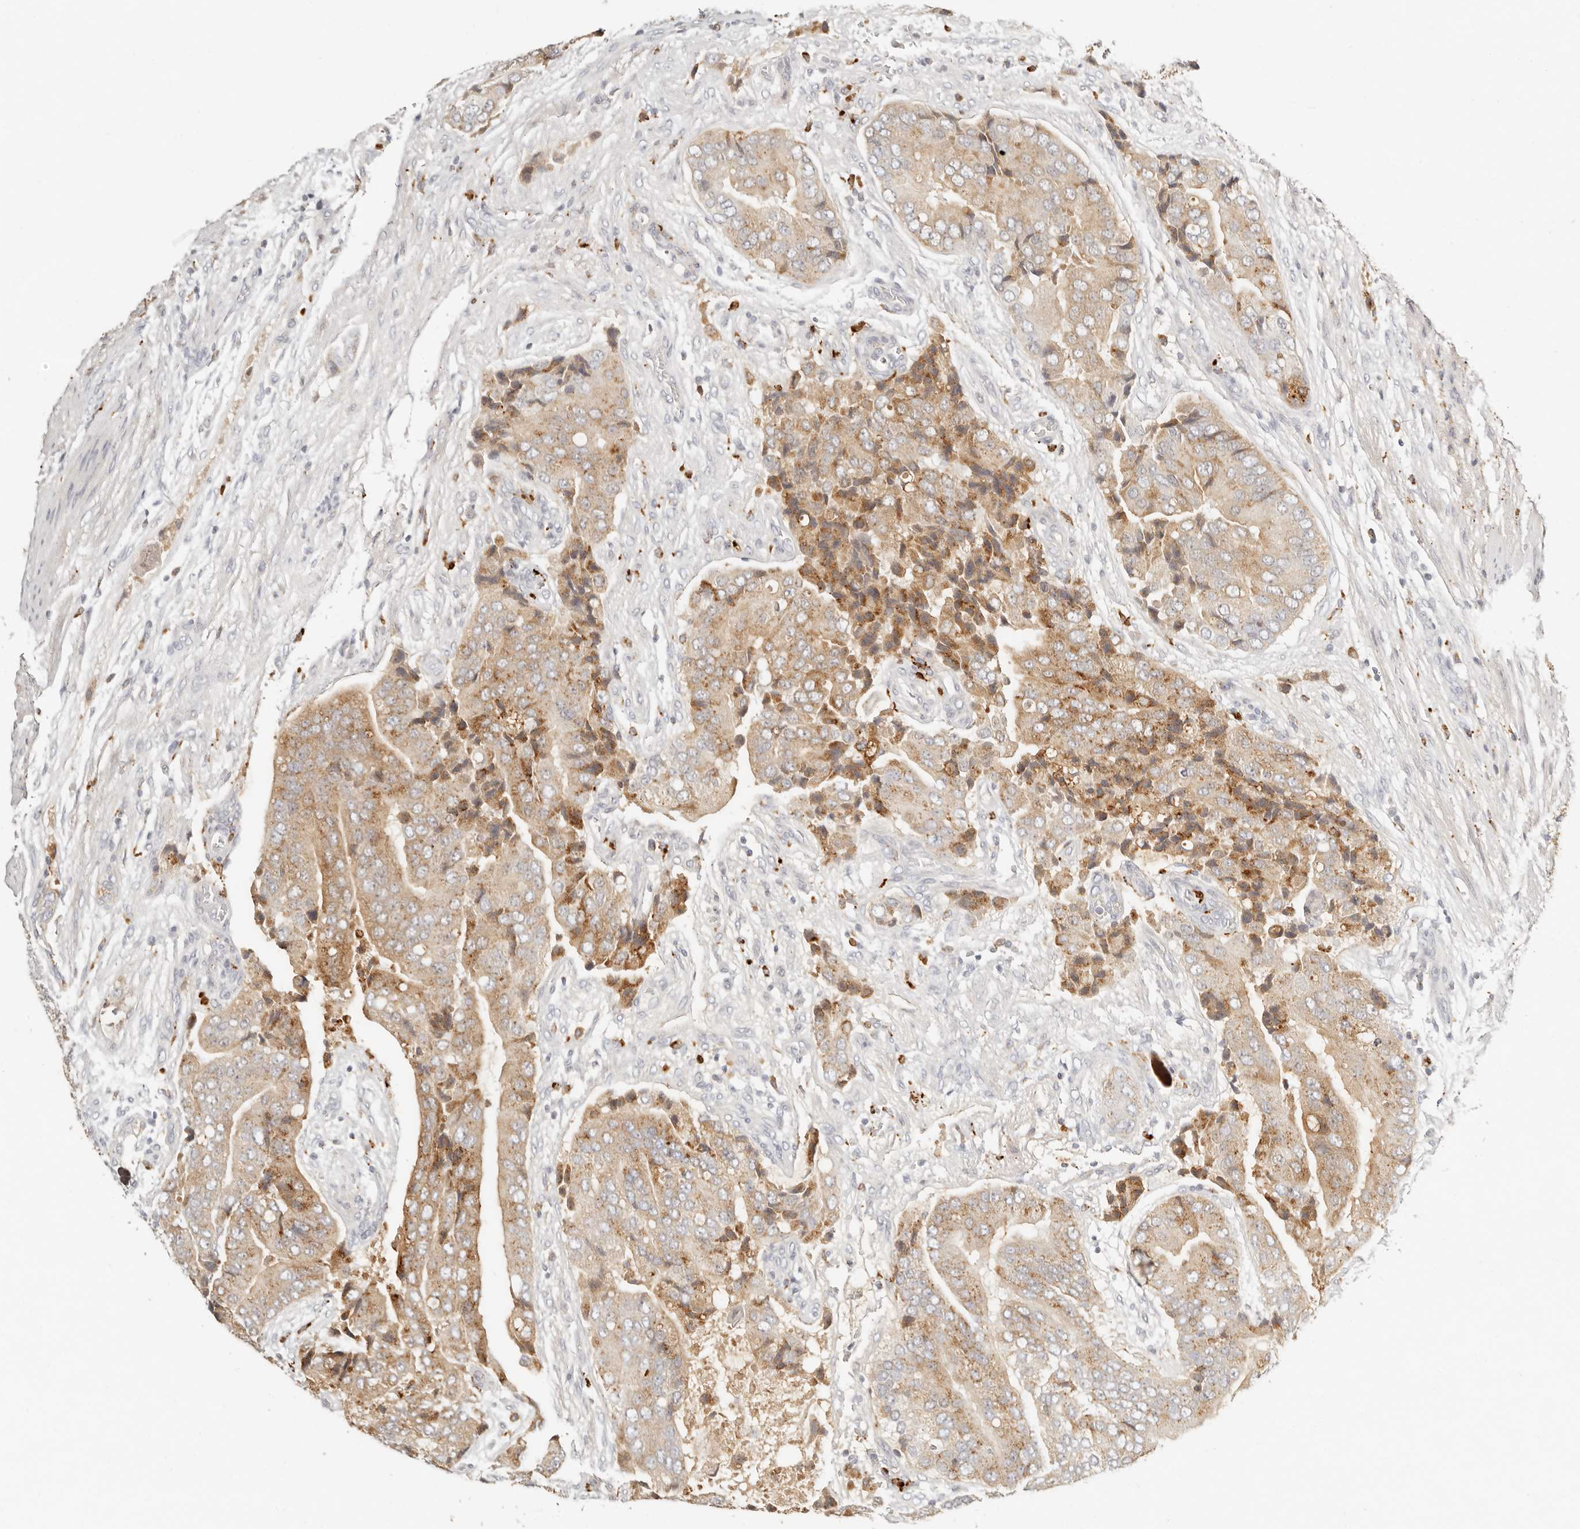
{"staining": {"intensity": "moderate", "quantity": "25%-75%", "location": "cytoplasmic/membranous"}, "tissue": "prostate cancer", "cell_type": "Tumor cells", "image_type": "cancer", "snomed": [{"axis": "morphology", "description": "Adenocarcinoma, High grade"}, {"axis": "topography", "description": "Prostate"}], "caption": "Tumor cells show moderate cytoplasmic/membranous expression in about 25%-75% of cells in prostate cancer (adenocarcinoma (high-grade)).", "gene": "RNASET2", "patient": {"sex": "male", "age": 70}}